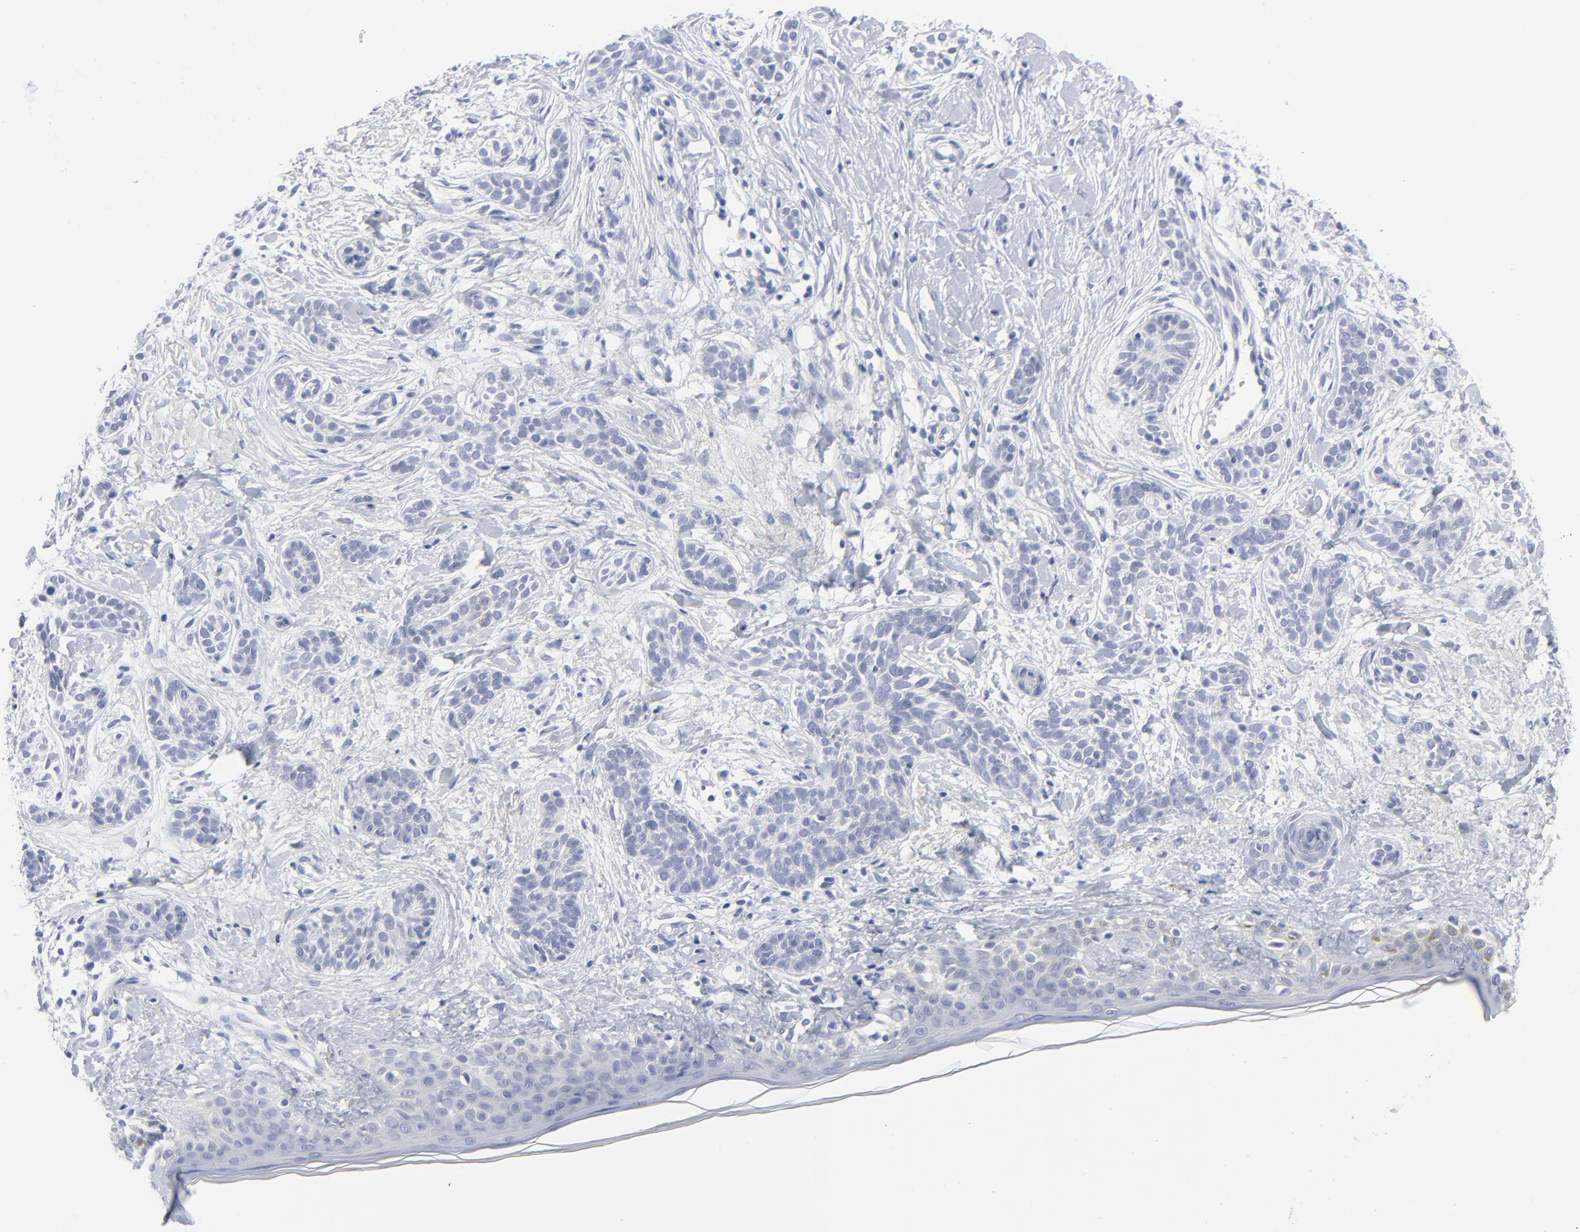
{"staining": {"intensity": "negative", "quantity": "none", "location": "none"}, "tissue": "skin cancer", "cell_type": "Tumor cells", "image_type": "cancer", "snomed": [{"axis": "morphology", "description": "Normal tissue, NOS"}, {"axis": "morphology", "description": "Basal cell carcinoma"}, {"axis": "topography", "description": "Skin"}], "caption": "This is an IHC image of human basal cell carcinoma (skin). There is no positivity in tumor cells.", "gene": "CLEC4G", "patient": {"sex": "male", "age": 63}}